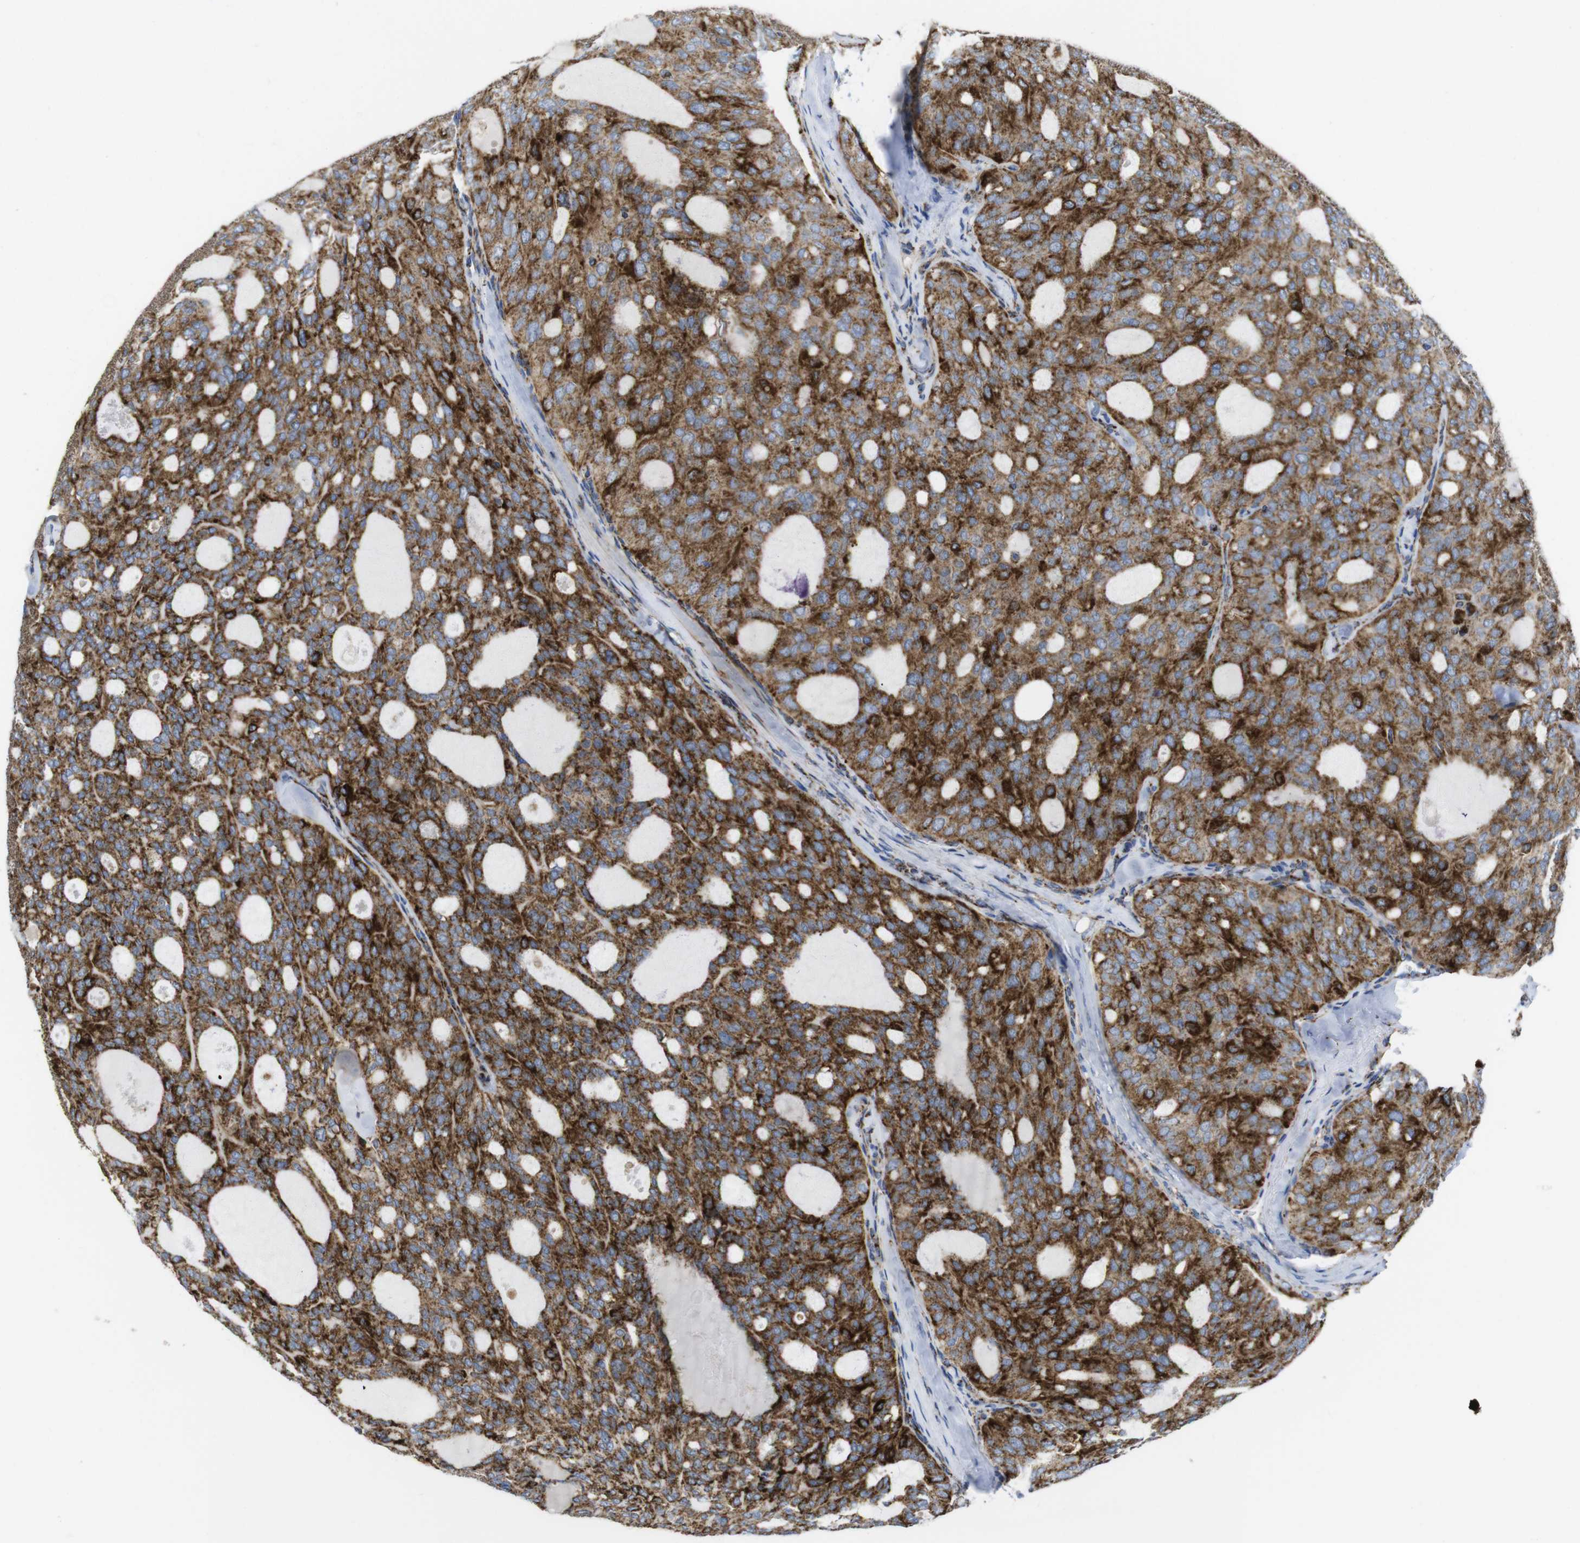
{"staining": {"intensity": "strong", "quantity": ">75%", "location": "cytoplasmic/membranous"}, "tissue": "thyroid cancer", "cell_type": "Tumor cells", "image_type": "cancer", "snomed": [{"axis": "morphology", "description": "Follicular adenoma carcinoma, NOS"}, {"axis": "topography", "description": "Thyroid gland"}], "caption": "The image exhibits immunohistochemical staining of thyroid cancer. There is strong cytoplasmic/membranous positivity is present in about >75% of tumor cells.", "gene": "TMEM192", "patient": {"sex": "male", "age": 75}}